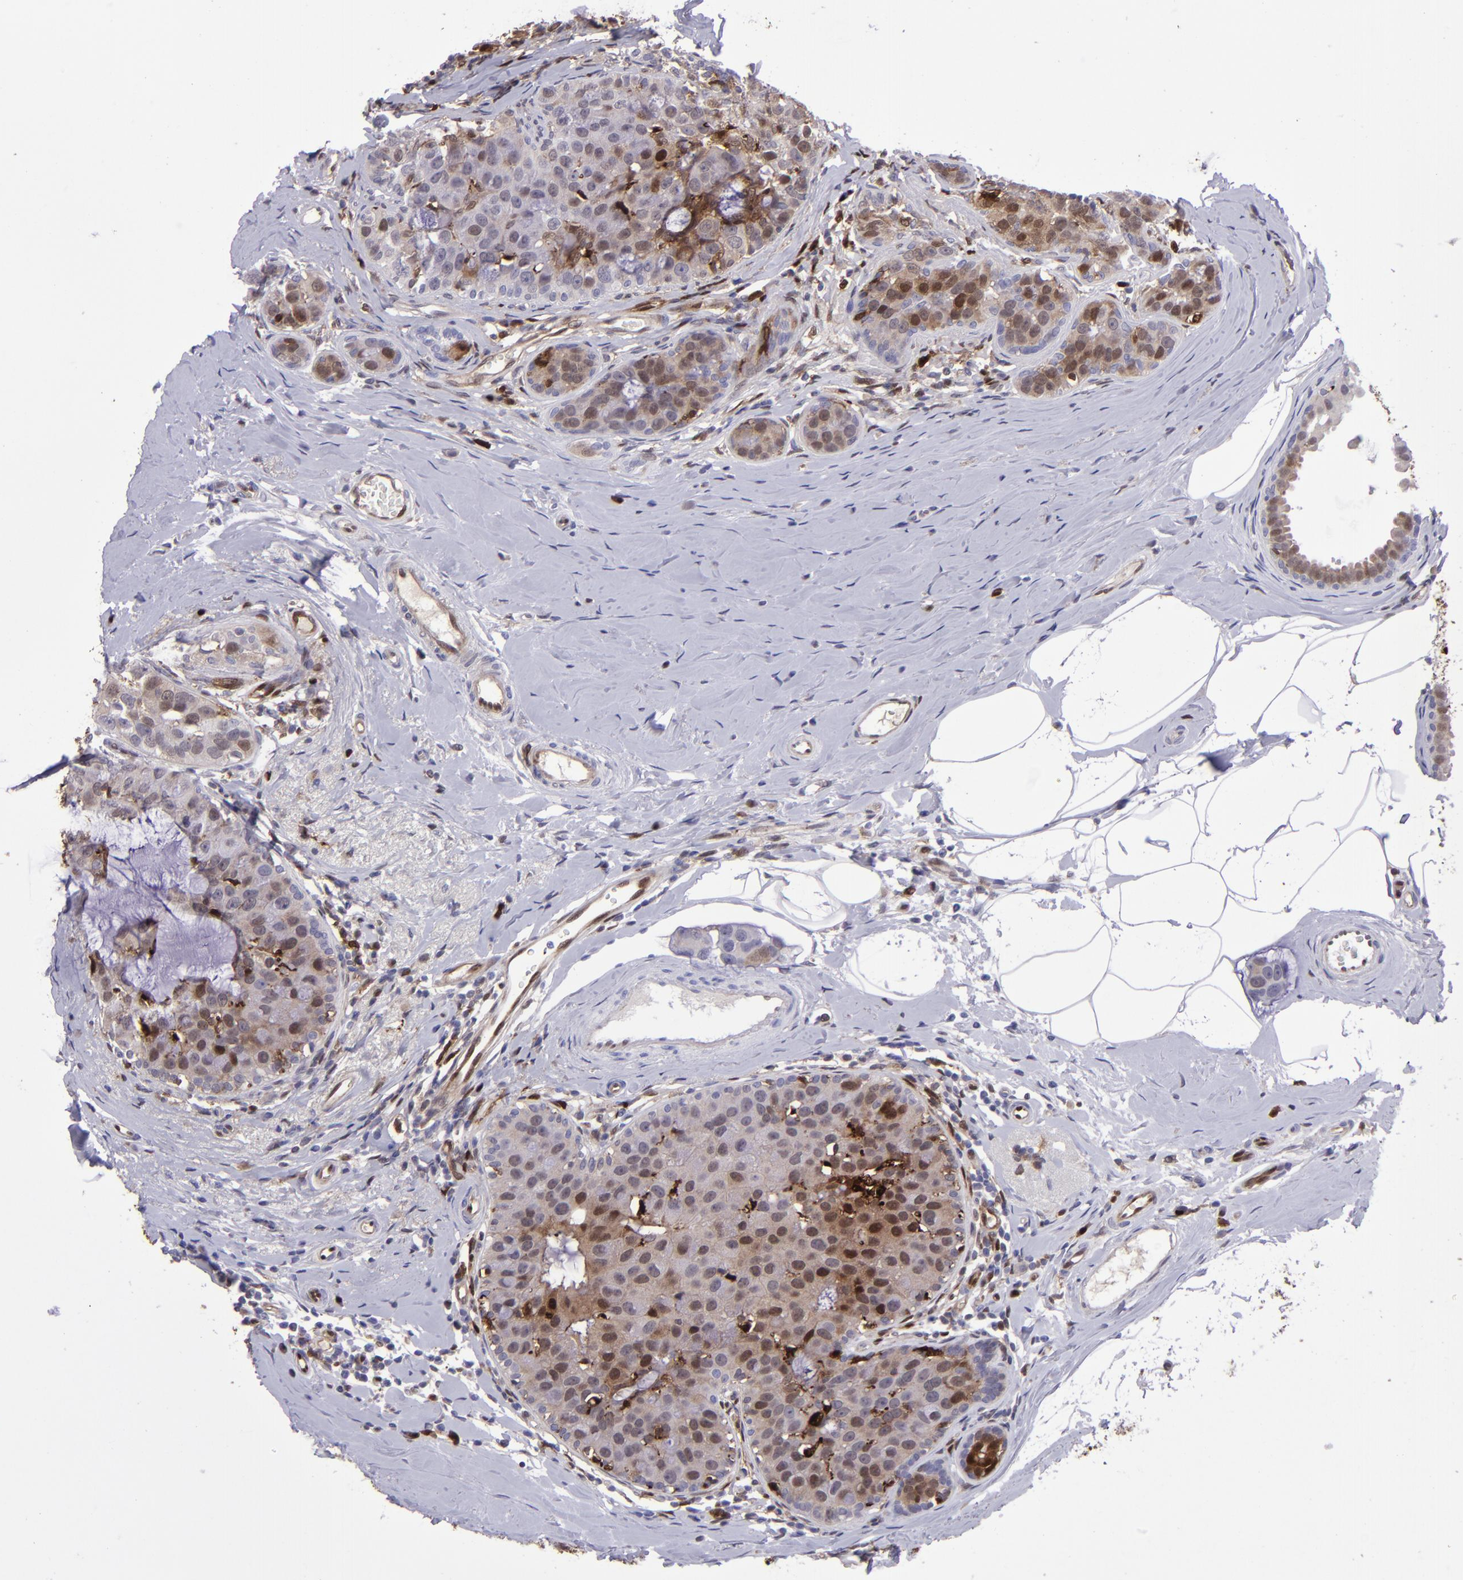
{"staining": {"intensity": "weak", "quantity": "<25%", "location": "cytoplasmic/membranous,nuclear"}, "tissue": "breast cancer", "cell_type": "Tumor cells", "image_type": "cancer", "snomed": [{"axis": "morphology", "description": "Normal tissue, NOS"}, {"axis": "morphology", "description": "Duct carcinoma"}, {"axis": "topography", "description": "Breast"}], "caption": "IHC image of human breast cancer (infiltrating ductal carcinoma) stained for a protein (brown), which displays no positivity in tumor cells.", "gene": "TYMP", "patient": {"sex": "female", "age": 50}}